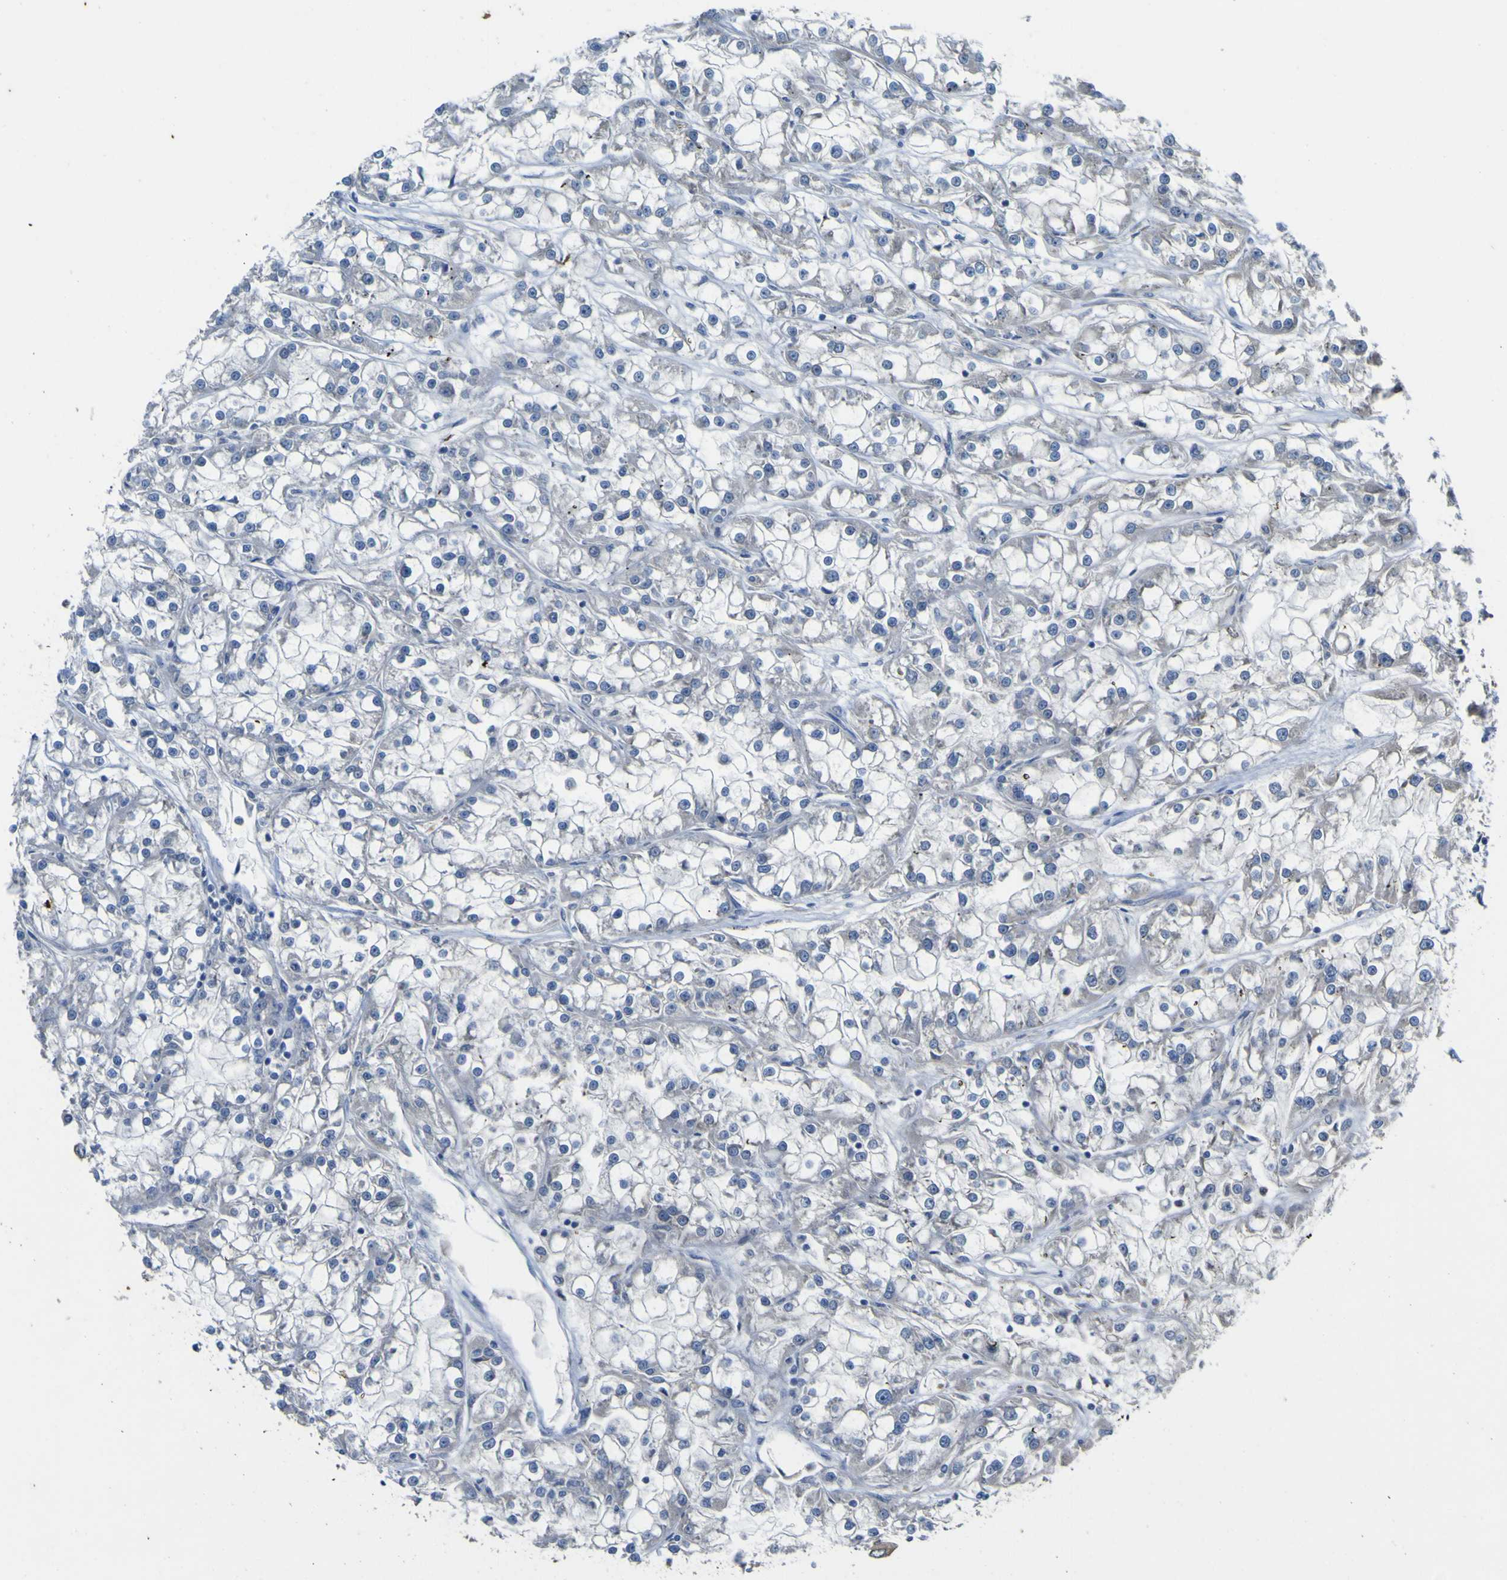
{"staining": {"intensity": "negative", "quantity": "none", "location": "none"}, "tissue": "renal cancer", "cell_type": "Tumor cells", "image_type": "cancer", "snomed": [{"axis": "morphology", "description": "Adenocarcinoma, NOS"}, {"axis": "topography", "description": "Kidney"}], "caption": "This is an IHC histopathology image of human adenocarcinoma (renal). There is no positivity in tumor cells.", "gene": "LDLR", "patient": {"sex": "female", "age": 52}}